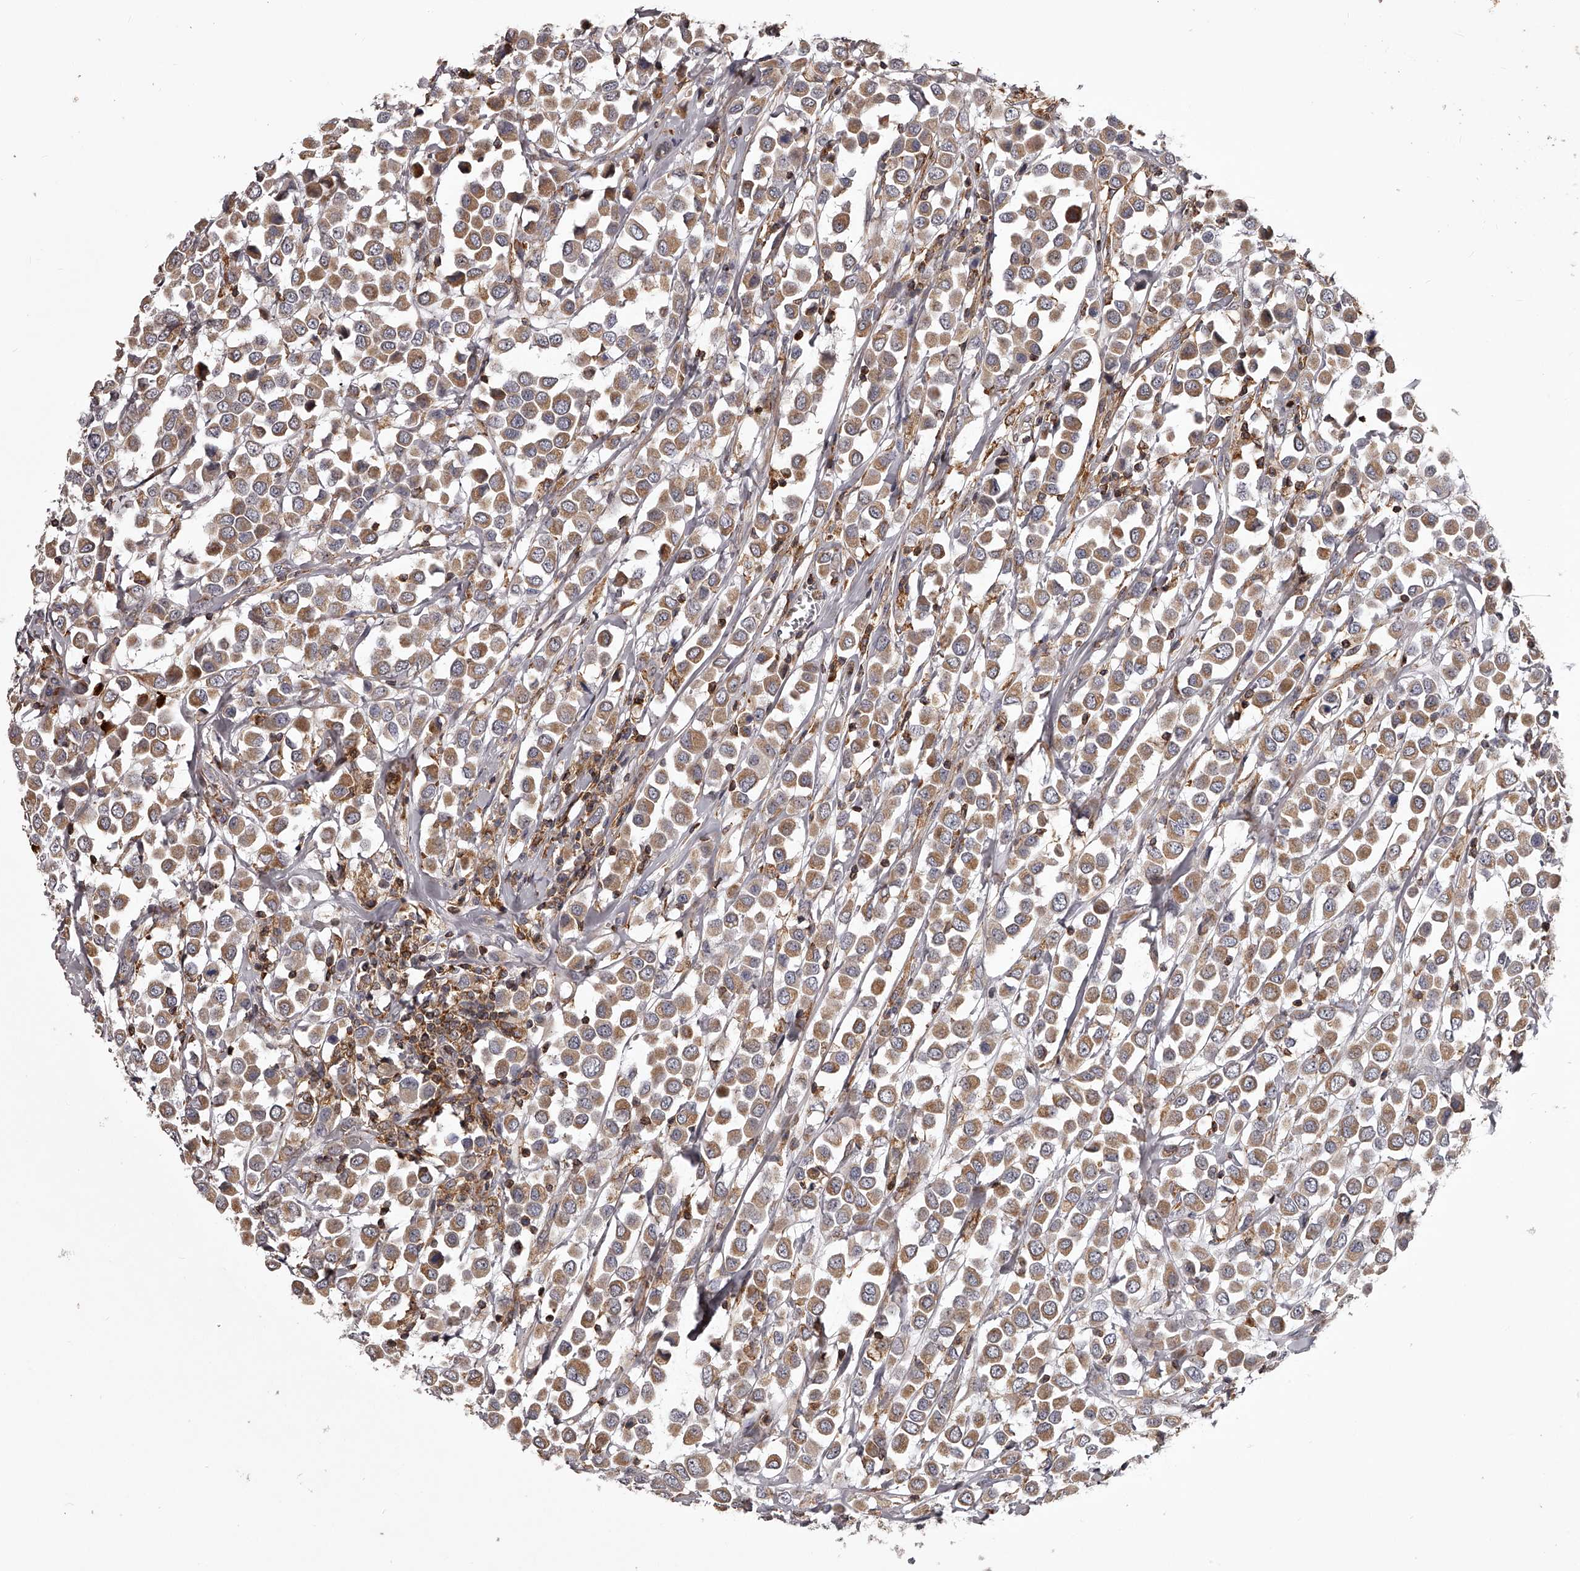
{"staining": {"intensity": "moderate", "quantity": ">75%", "location": "cytoplasmic/membranous"}, "tissue": "breast cancer", "cell_type": "Tumor cells", "image_type": "cancer", "snomed": [{"axis": "morphology", "description": "Duct carcinoma"}, {"axis": "topography", "description": "Breast"}], "caption": "The photomicrograph reveals a brown stain indicating the presence of a protein in the cytoplasmic/membranous of tumor cells in breast cancer.", "gene": "RRP36", "patient": {"sex": "female", "age": 61}}